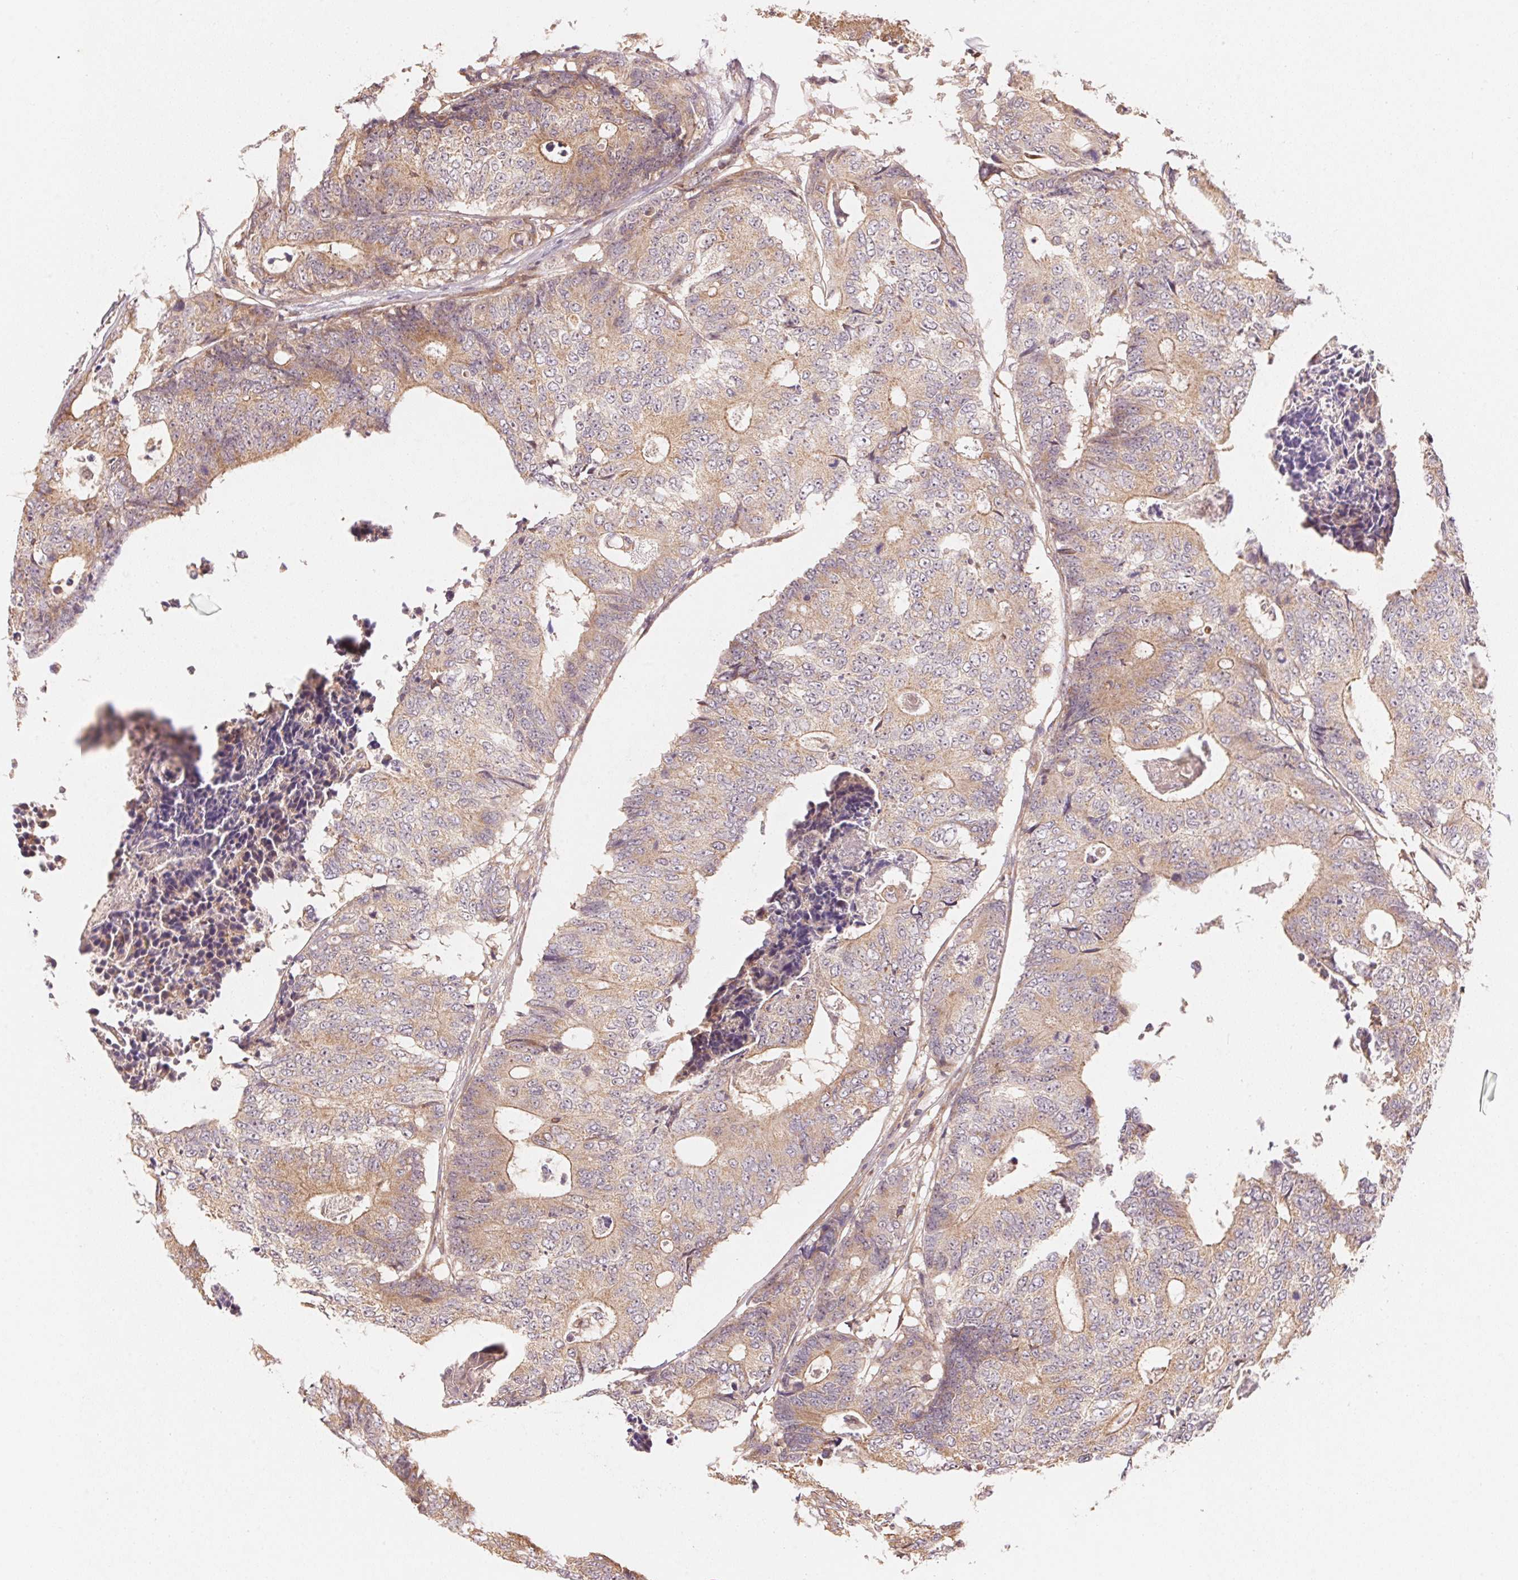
{"staining": {"intensity": "weak", "quantity": "25%-75%", "location": "cytoplasmic/membranous"}, "tissue": "colorectal cancer", "cell_type": "Tumor cells", "image_type": "cancer", "snomed": [{"axis": "morphology", "description": "Adenocarcinoma, NOS"}, {"axis": "topography", "description": "Colon"}], "caption": "Weak cytoplasmic/membranous expression for a protein is identified in about 25%-75% of tumor cells of colorectal adenocarcinoma using immunohistochemistry (IHC).", "gene": "TNIP2", "patient": {"sex": "female", "age": 48}}